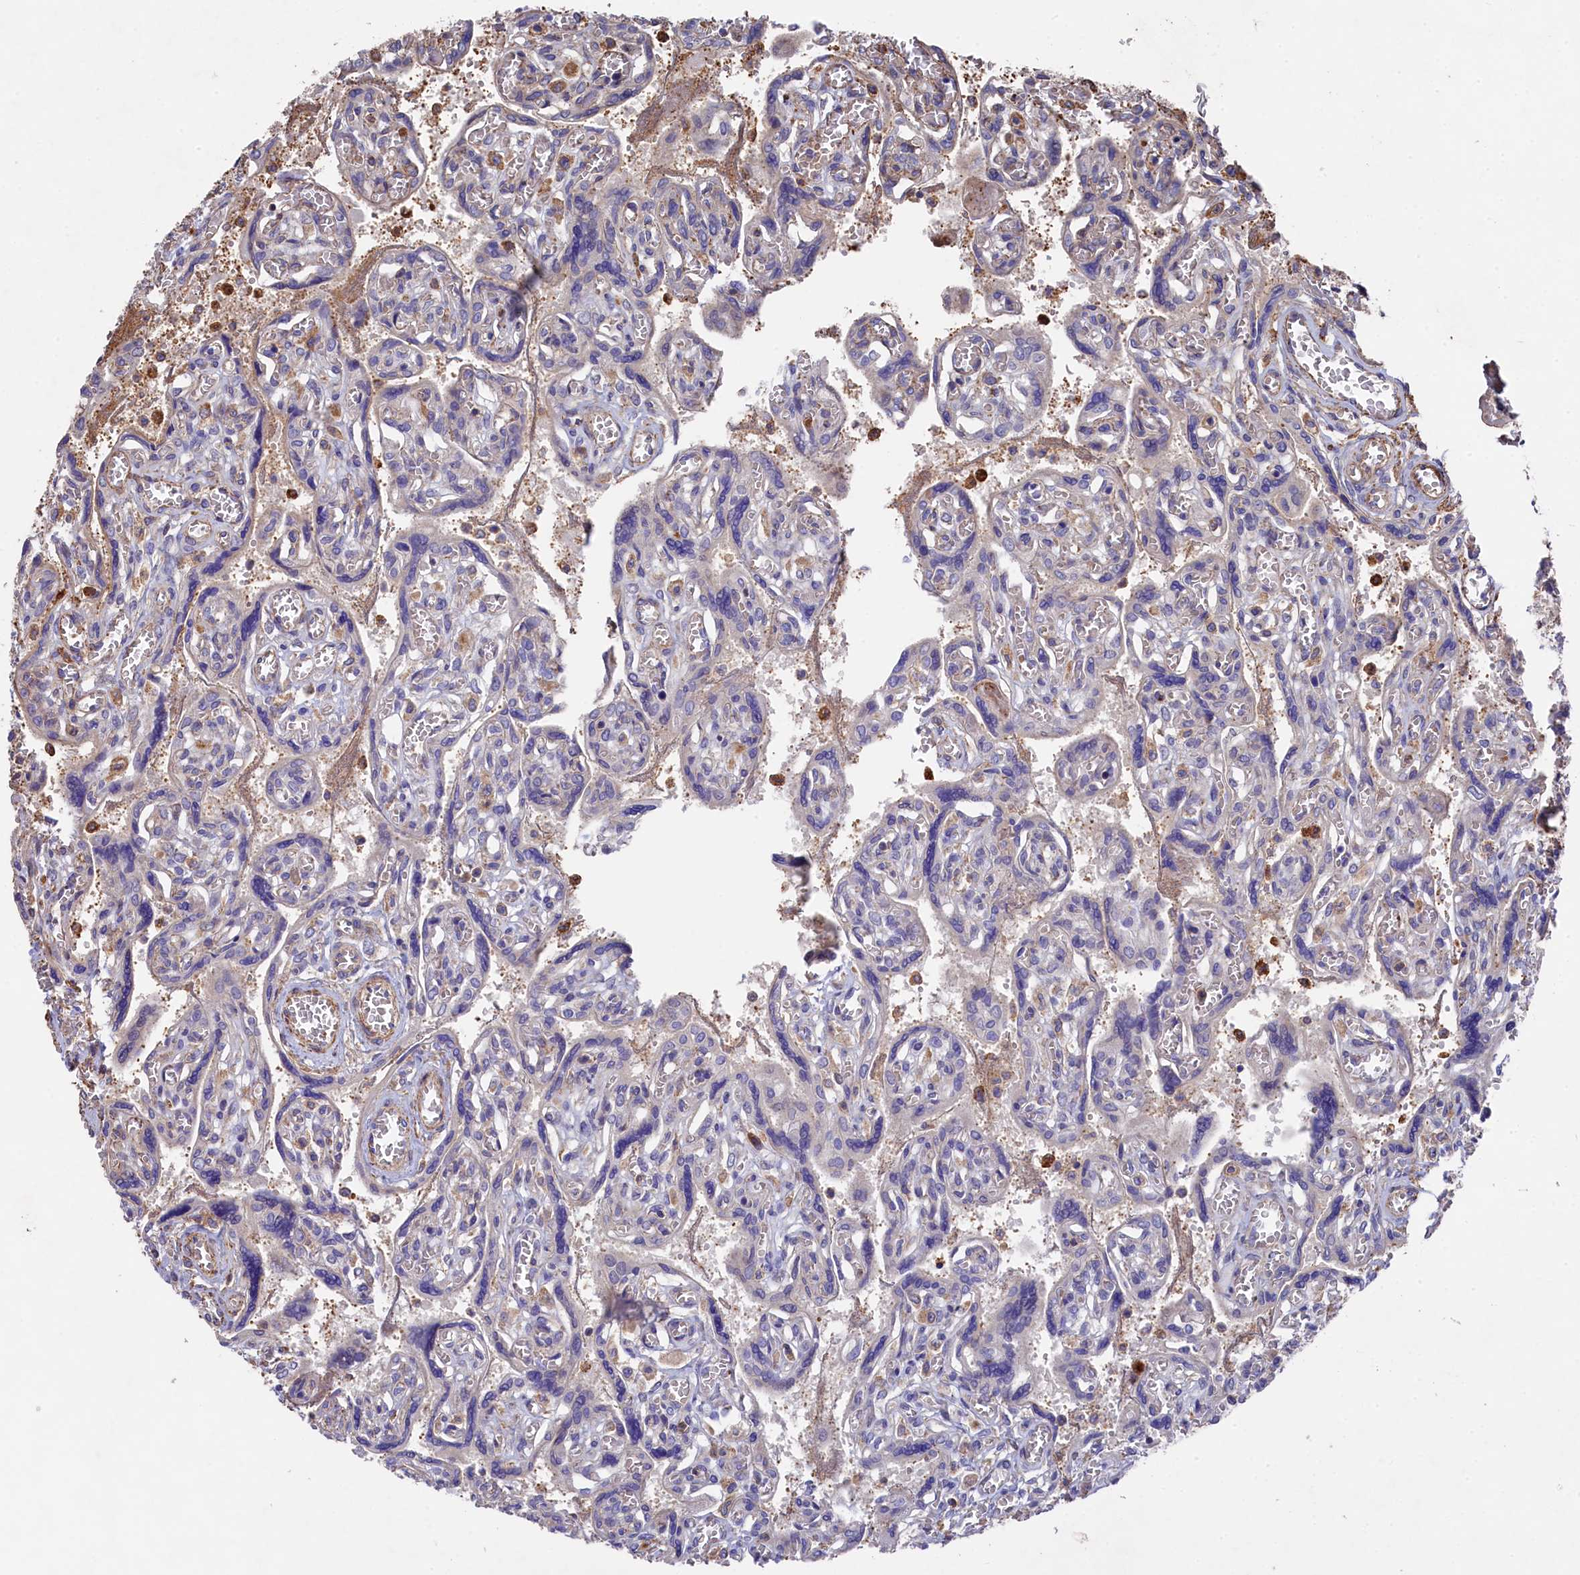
{"staining": {"intensity": "negative", "quantity": "none", "location": "none"}, "tissue": "placenta", "cell_type": "Trophoblastic cells", "image_type": "normal", "snomed": [{"axis": "morphology", "description": "Normal tissue, NOS"}, {"axis": "topography", "description": "Placenta"}], "caption": "An IHC image of normal placenta is shown. There is no staining in trophoblastic cells of placenta.", "gene": "RAPSN", "patient": {"sex": "female", "age": 39}}